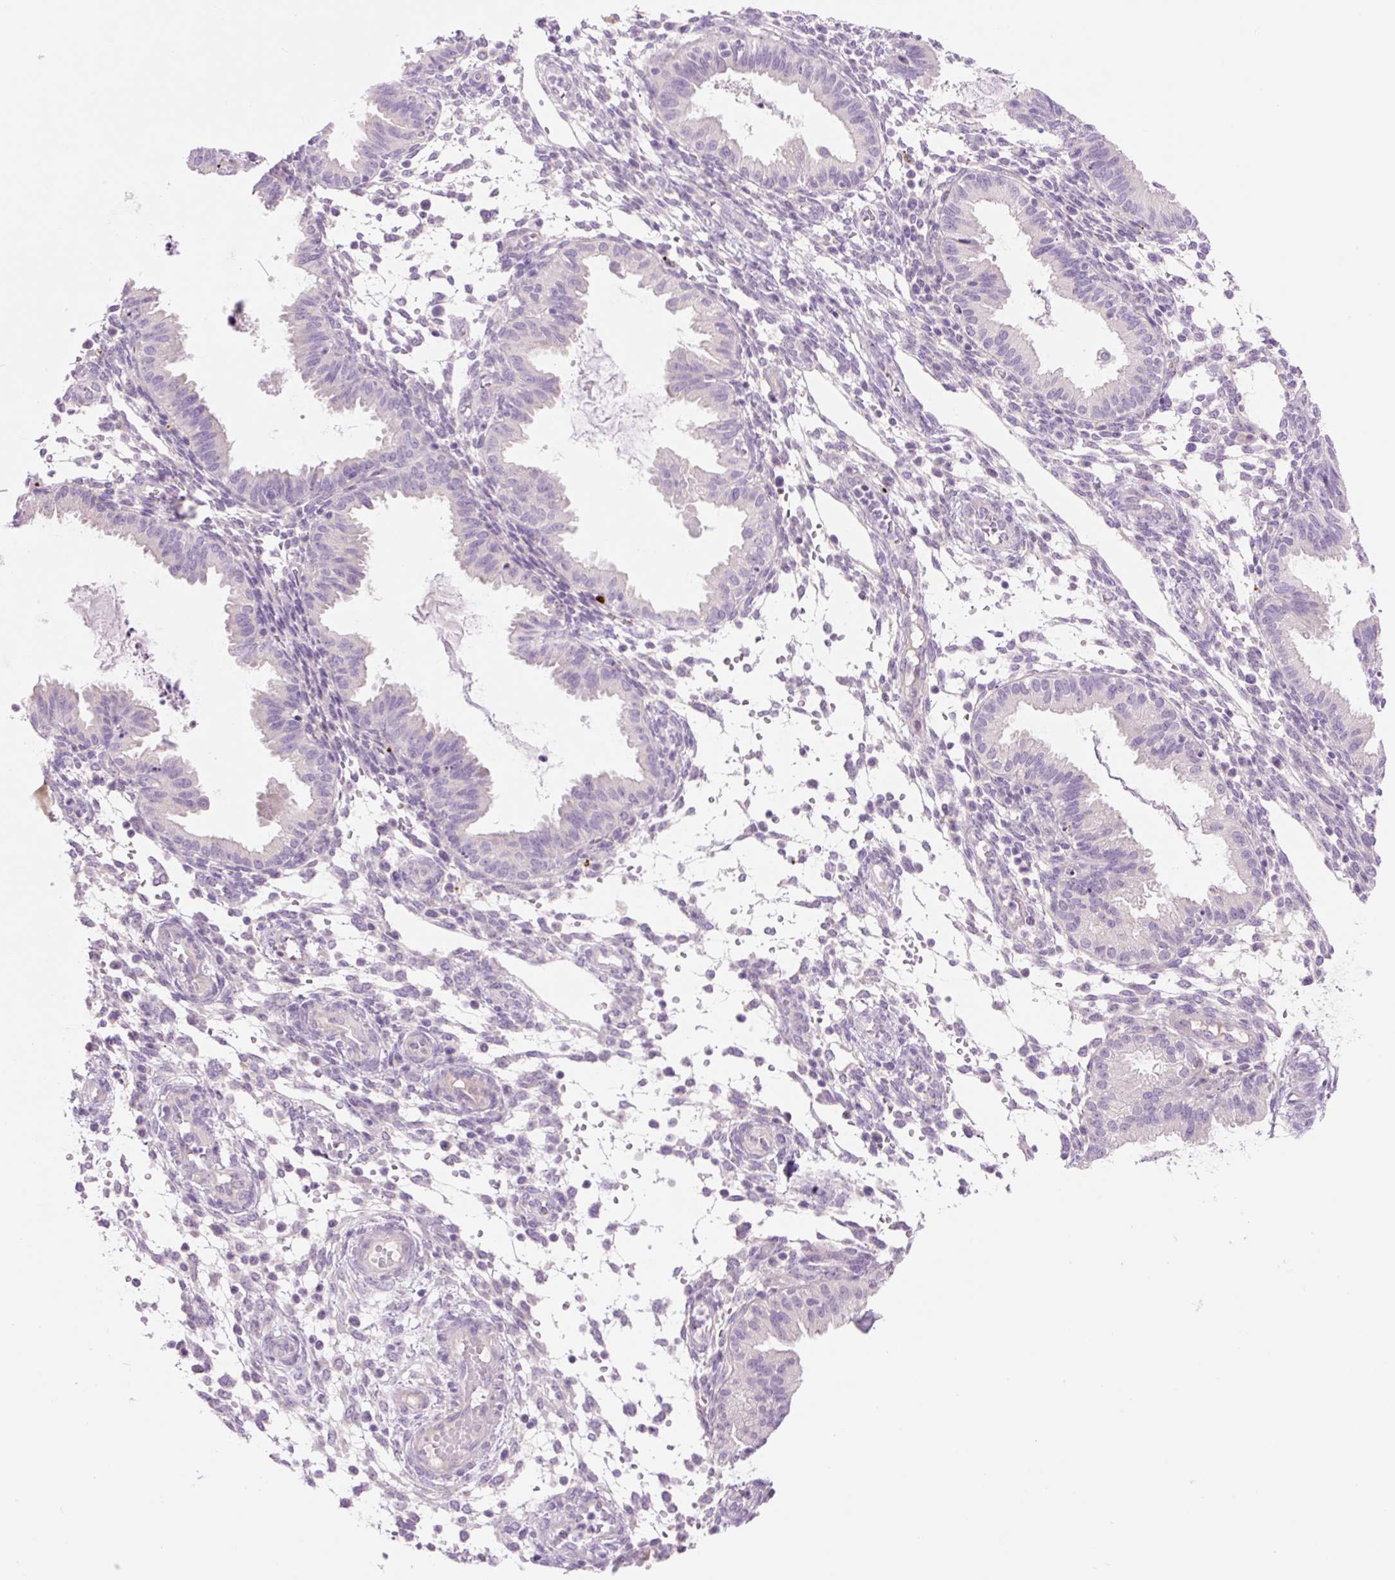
{"staining": {"intensity": "negative", "quantity": "none", "location": "none"}, "tissue": "endometrium", "cell_type": "Cells in endometrial stroma", "image_type": "normal", "snomed": [{"axis": "morphology", "description": "Normal tissue, NOS"}, {"axis": "topography", "description": "Endometrium"}], "caption": "IHC histopathology image of benign endometrium stained for a protein (brown), which shows no expression in cells in endometrial stroma.", "gene": "CELF6", "patient": {"sex": "female", "age": 33}}